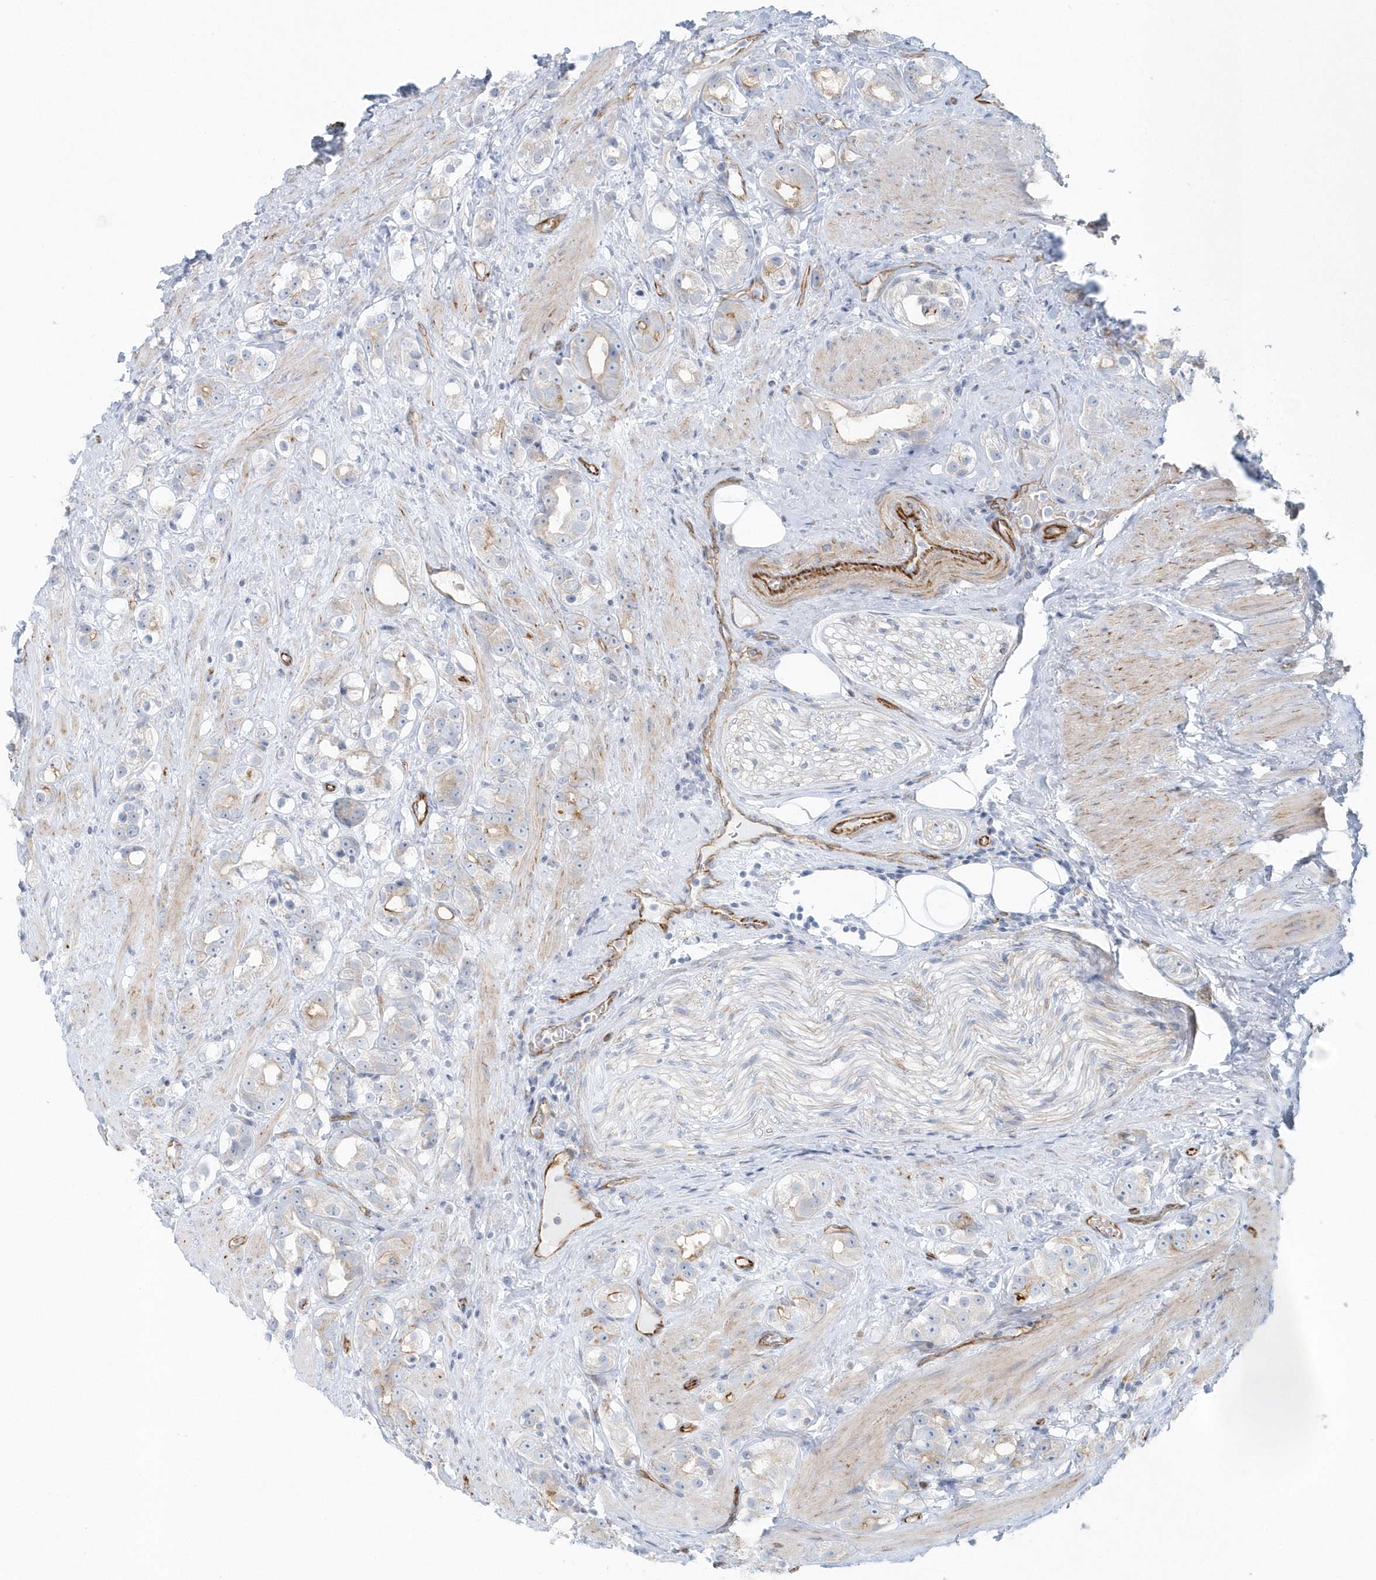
{"staining": {"intensity": "weak", "quantity": "<25%", "location": "cytoplasmic/membranous"}, "tissue": "prostate cancer", "cell_type": "Tumor cells", "image_type": "cancer", "snomed": [{"axis": "morphology", "description": "Adenocarcinoma, NOS"}, {"axis": "topography", "description": "Prostate"}], "caption": "Tumor cells are negative for protein expression in human adenocarcinoma (prostate).", "gene": "GPR152", "patient": {"sex": "male", "age": 79}}